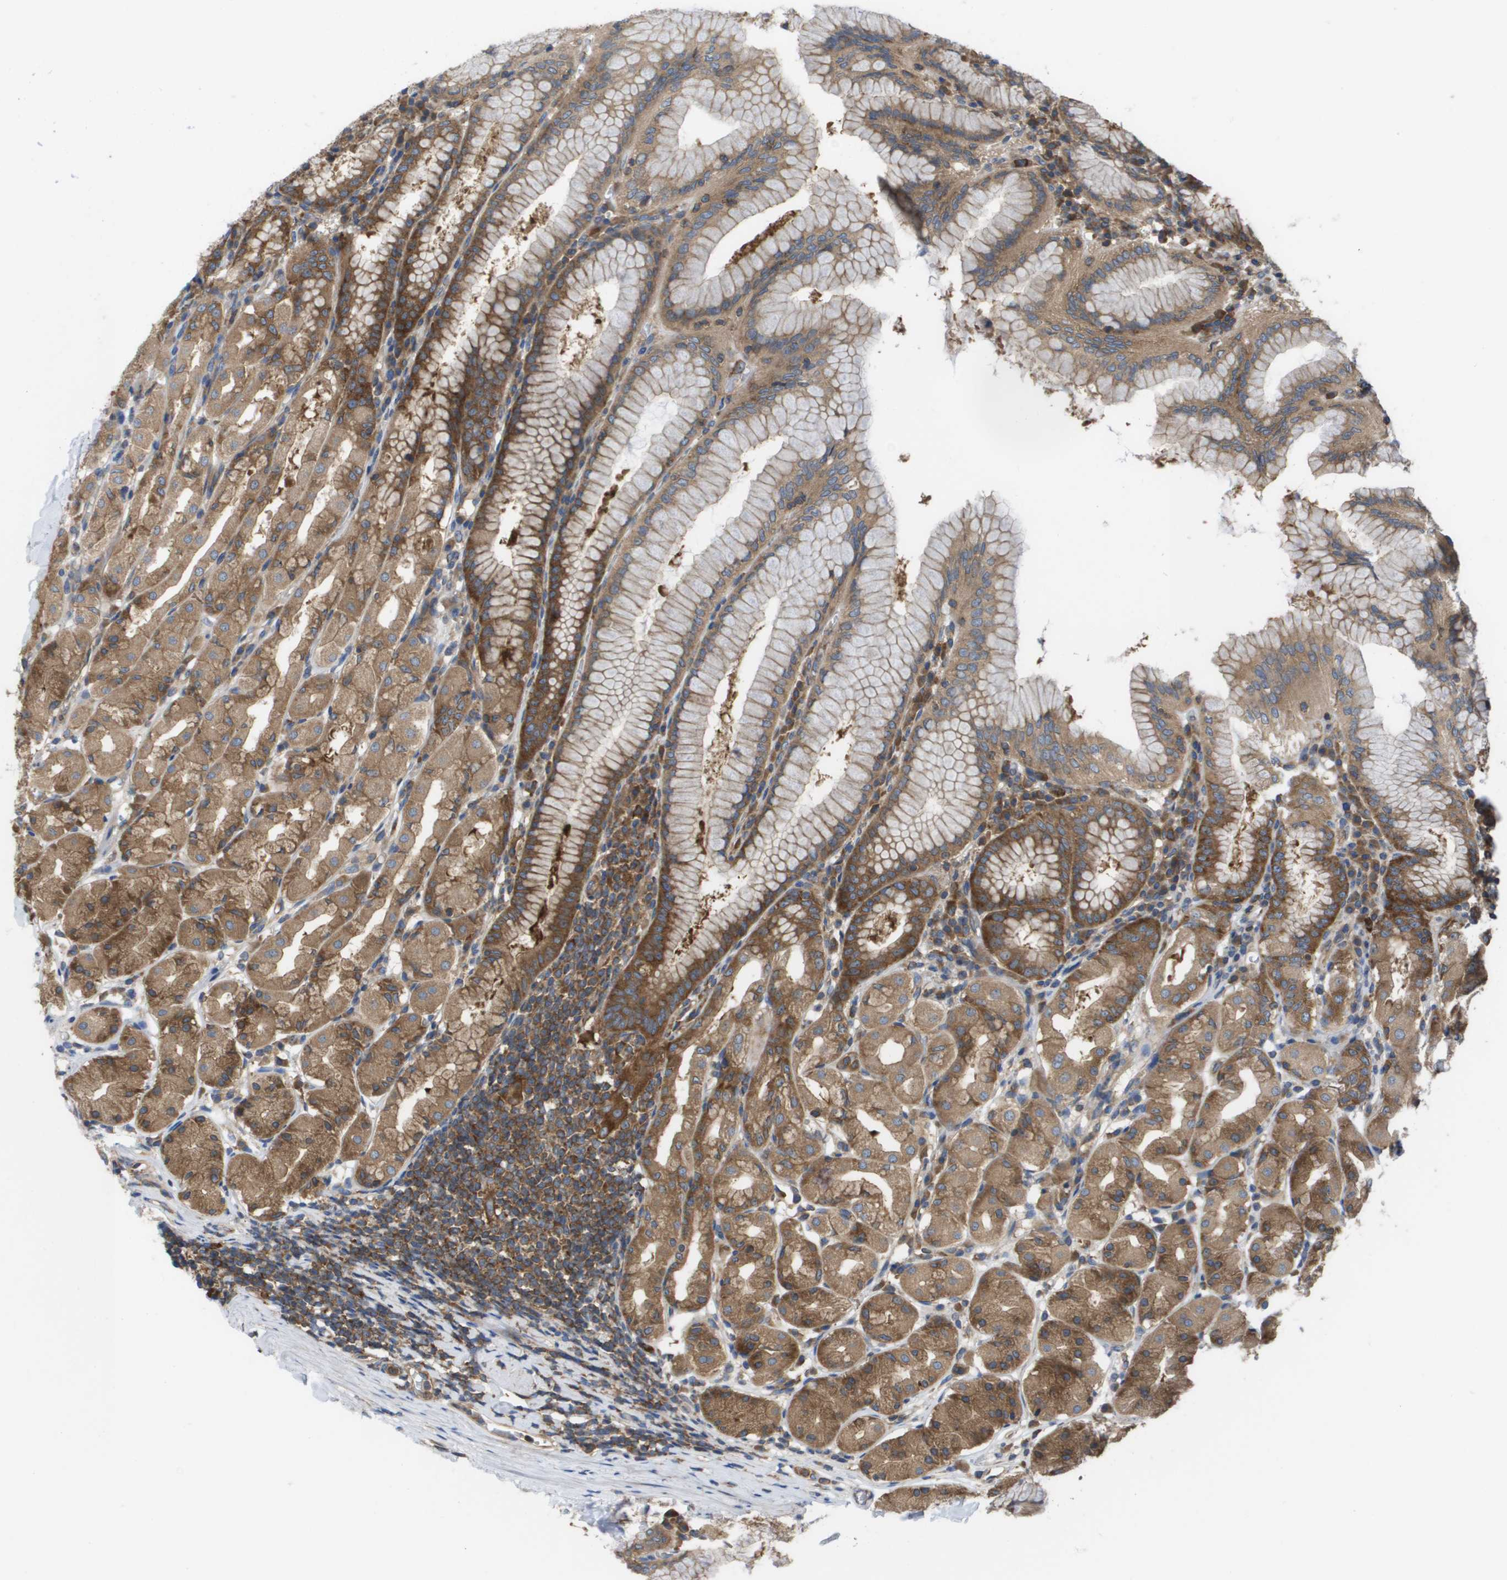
{"staining": {"intensity": "strong", "quantity": ">75%", "location": "cytoplasmic/membranous"}, "tissue": "stomach", "cell_type": "Glandular cells", "image_type": "normal", "snomed": [{"axis": "morphology", "description": "Normal tissue, NOS"}, {"axis": "topography", "description": "Stomach"}, {"axis": "topography", "description": "Stomach, lower"}], "caption": "Immunohistochemistry of benign human stomach shows high levels of strong cytoplasmic/membranous expression in approximately >75% of glandular cells. The staining was performed using DAB to visualize the protein expression in brown, while the nuclei were stained in blue with hematoxylin (Magnification: 20x).", "gene": "EIF4G2", "patient": {"sex": "female", "age": 56}}